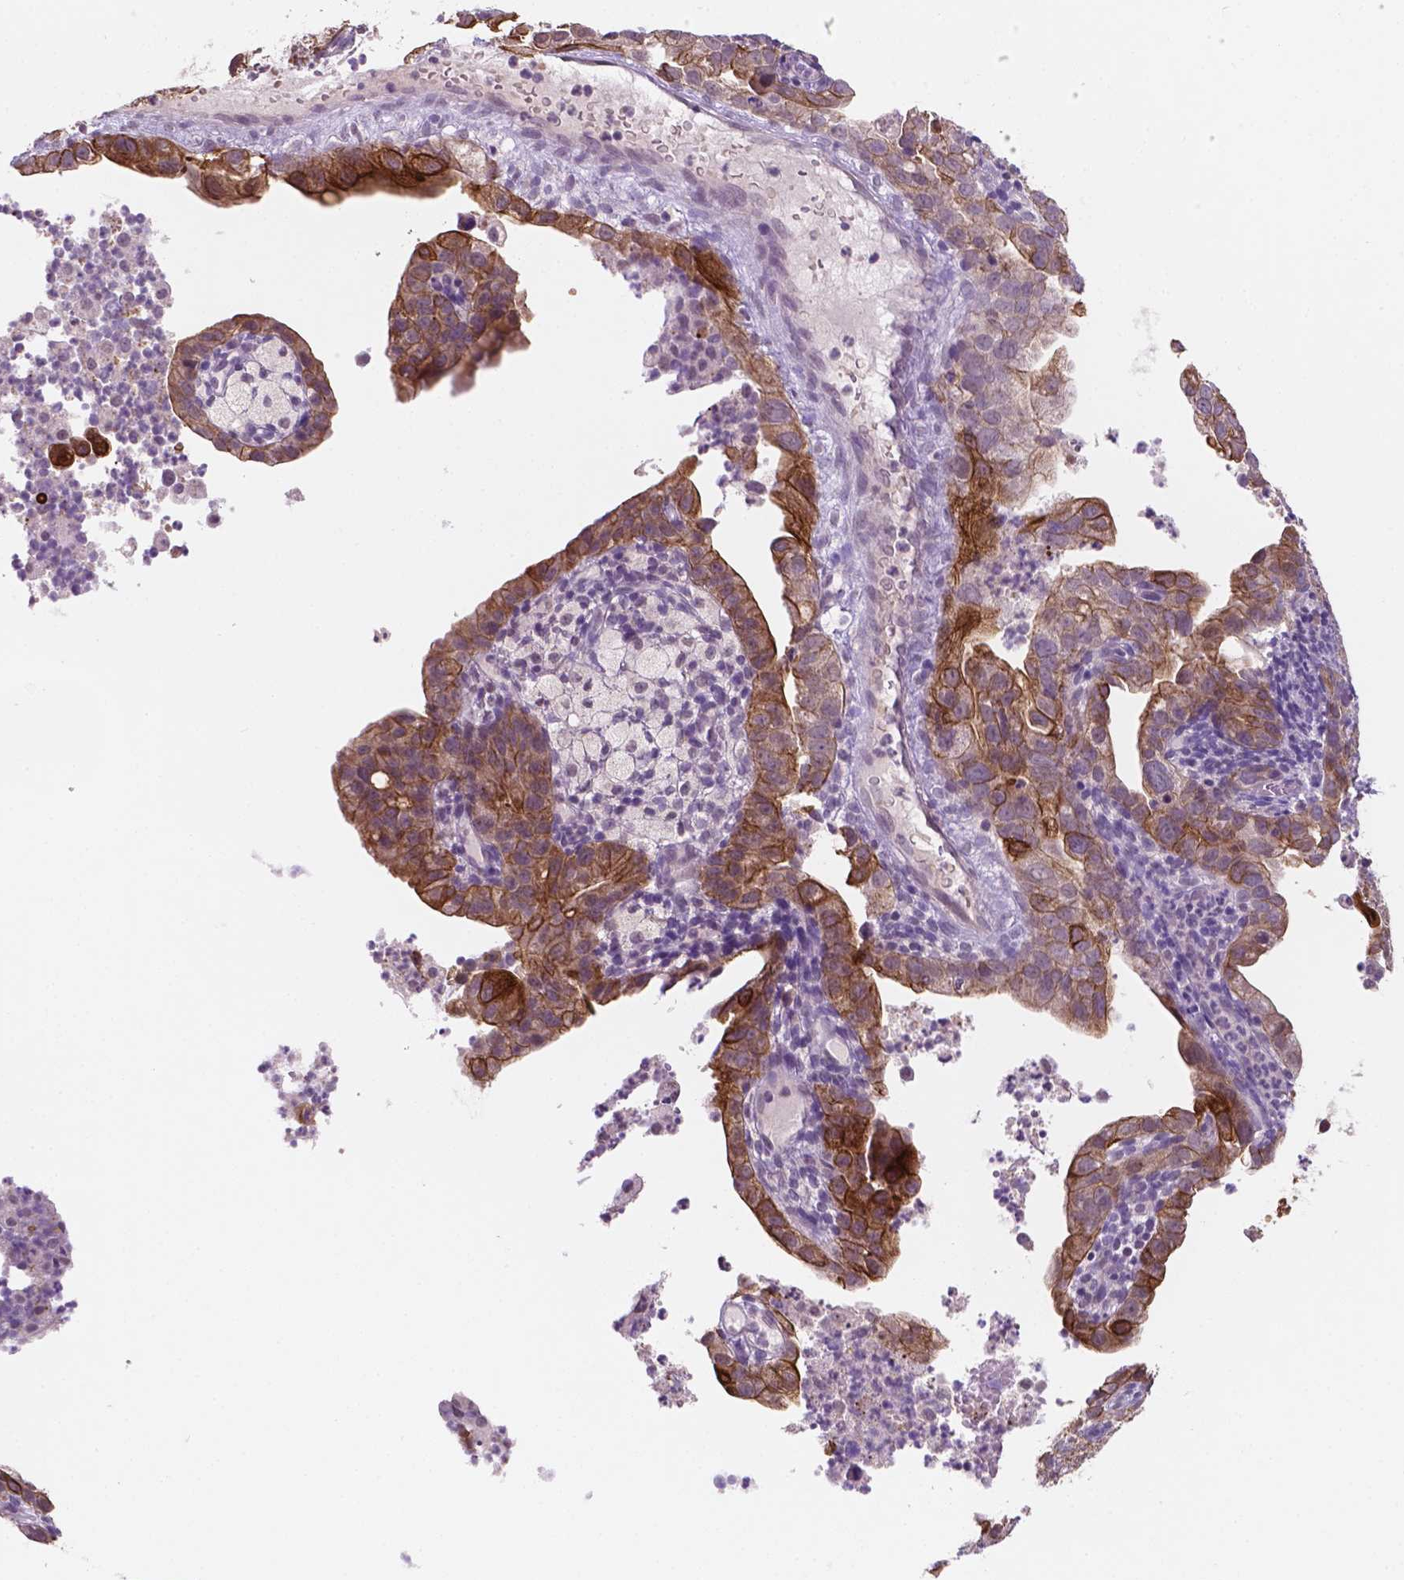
{"staining": {"intensity": "moderate", "quantity": ">75%", "location": "cytoplasmic/membranous"}, "tissue": "endometrial cancer", "cell_type": "Tumor cells", "image_type": "cancer", "snomed": [{"axis": "morphology", "description": "Adenocarcinoma, NOS"}, {"axis": "topography", "description": "Endometrium"}], "caption": "A brown stain highlights moderate cytoplasmic/membranous expression of a protein in endometrial cancer (adenocarcinoma) tumor cells.", "gene": "SHLD3", "patient": {"sex": "female", "age": 57}}